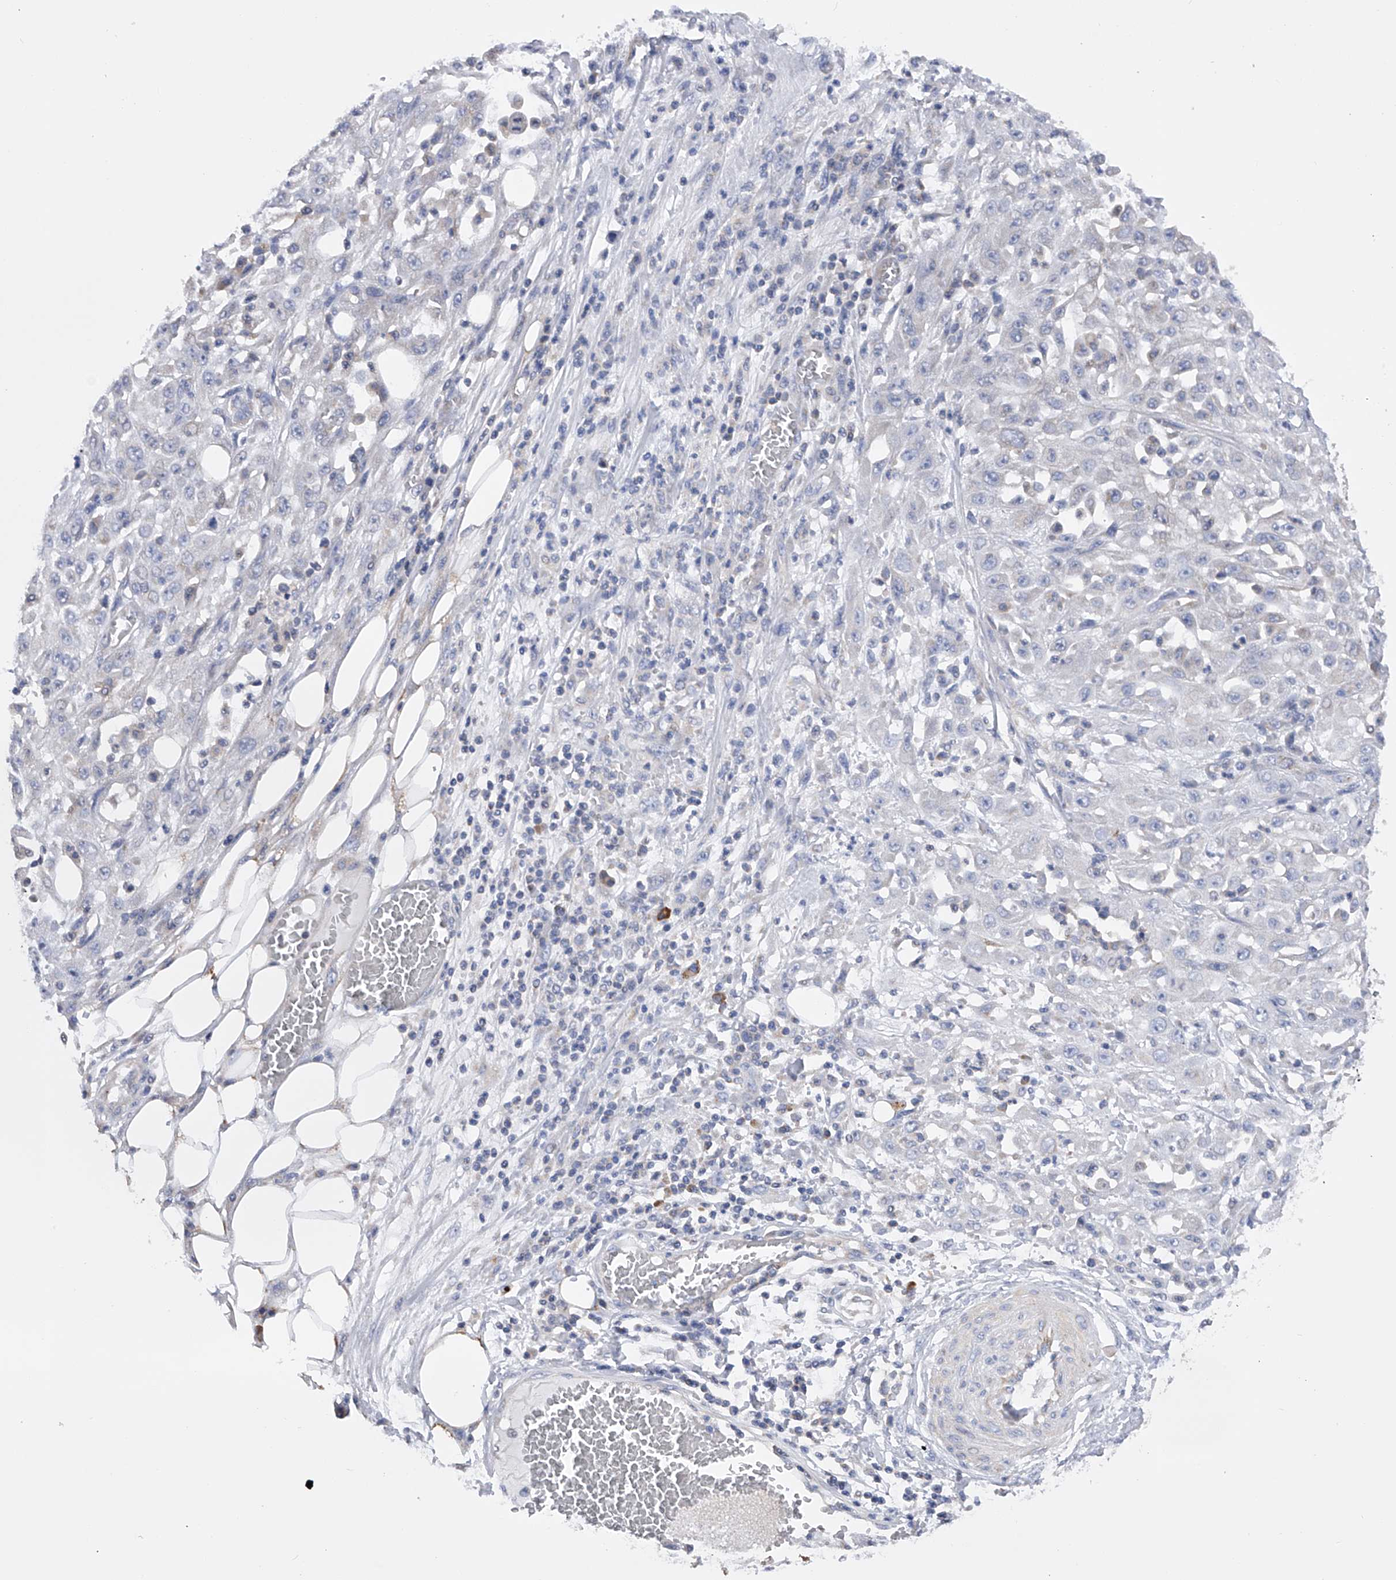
{"staining": {"intensity": "negative", "quantity": "none", "location": "none"}, "tissue": "skin cancer", "cell_type": "Tumor cells", "image_type": "cancer", "snomed": [{"axis": "morphology", "description": "Squamous cell carcinoma, NOS"}, {"axis": "morphology", "description": "Squamous cell carcinoma, metastatic, NOS"}, {"axis": "topography", "description": "Skin"}, {"axis": "topography", "description": "Lymph node"}], "caption": "Skin cancer was stained to show a protein in brown. There is no significant staining in tumor cells.", "gene": "MLYCD", "patient": {"sex": "male", "age": 75}}